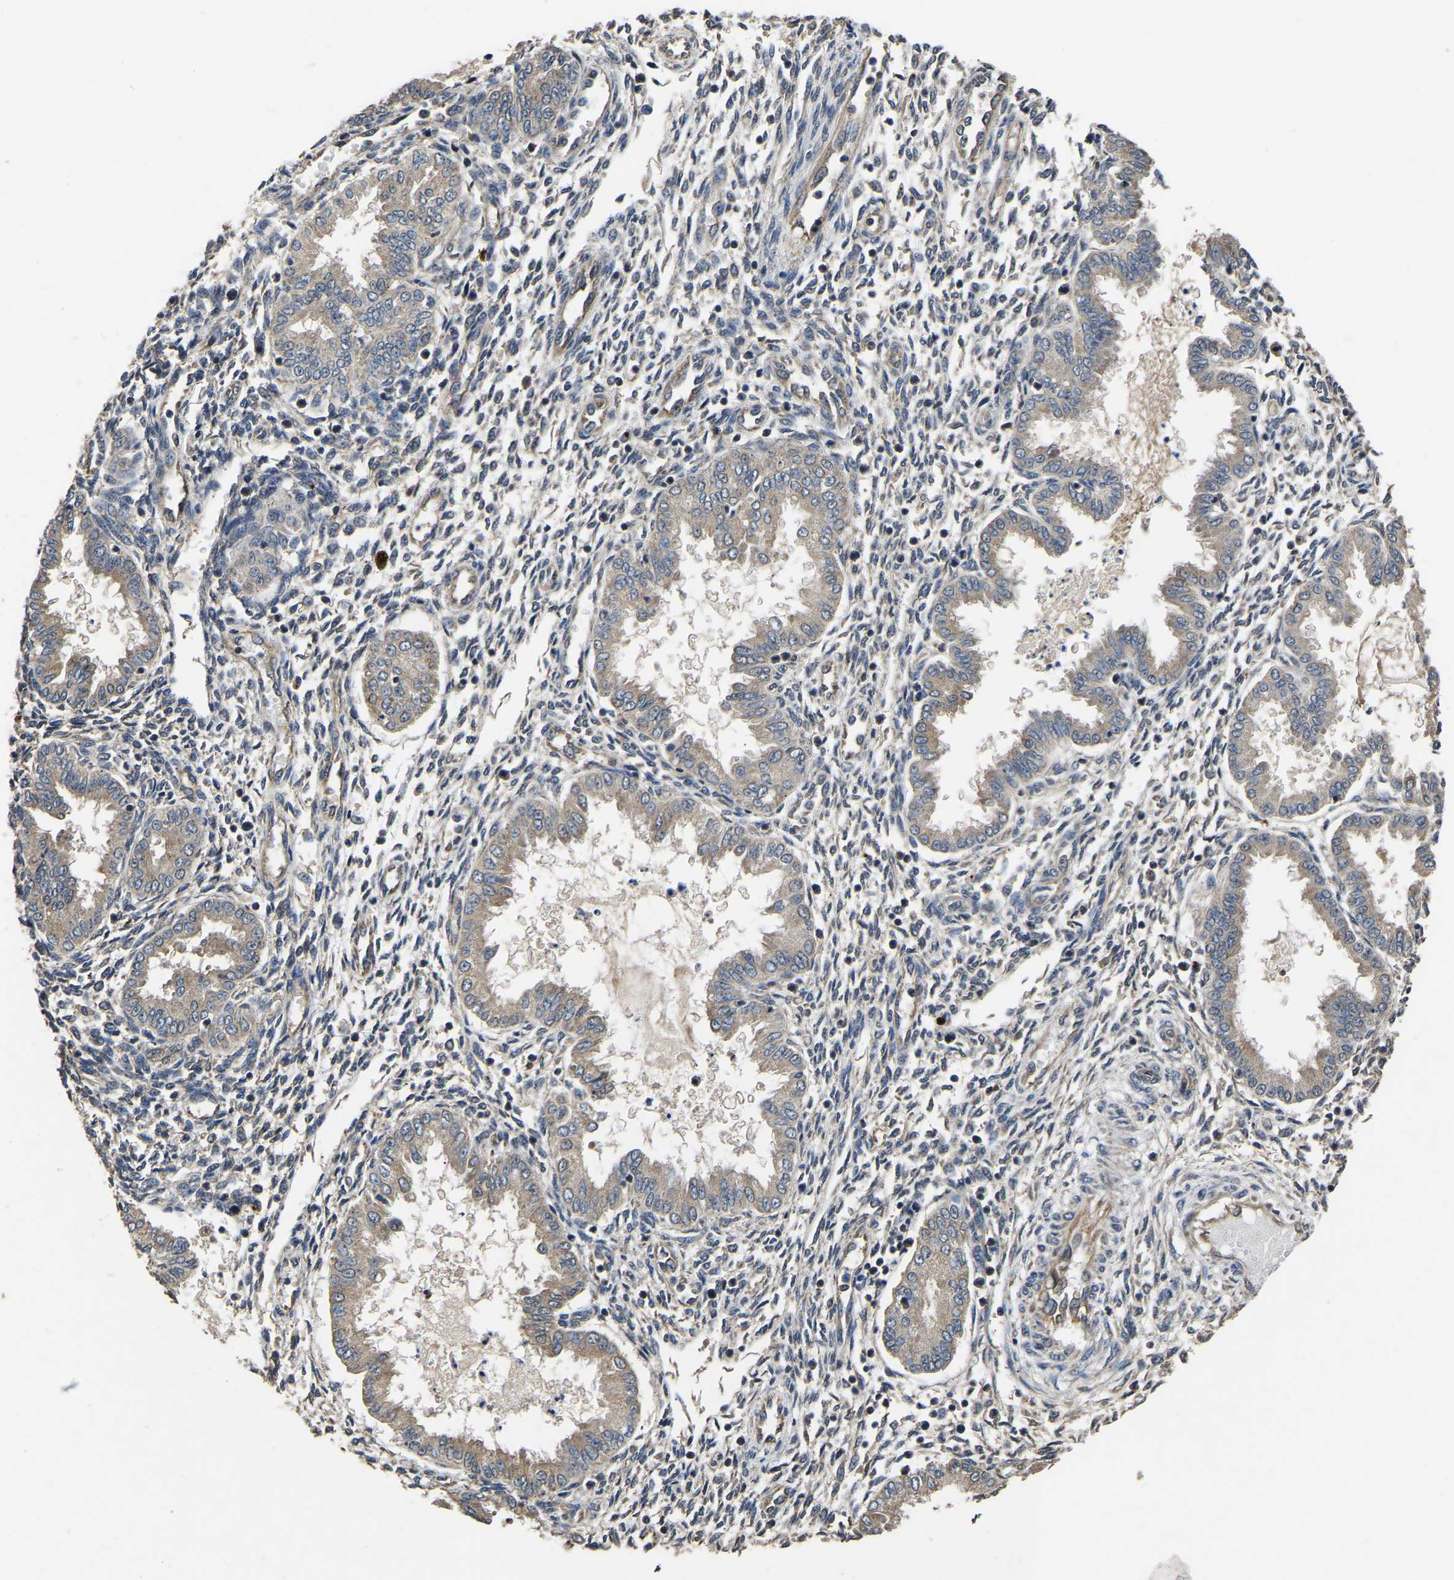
{"staining": {"intensity": "weak", "quantity": ">75%", "location": "cytoplasmic/membranous"}, "tissue": "endometrium", "cell_type": "Cells in endometrial stroma", "image_type": "normal", "snomed": [{"axis": "morphology", "description": "Normal tissue, NOS"}, {"axis": "topography", "description": "Endometrium"}], "caption": "Protein analysis of normal endometrium shows weak cytoplasmic/membranous expression in approximately >75% of cells in endometrial stroma.", "gene": "CRYZL1", "patient": {"sex": "female", "age": 33}}